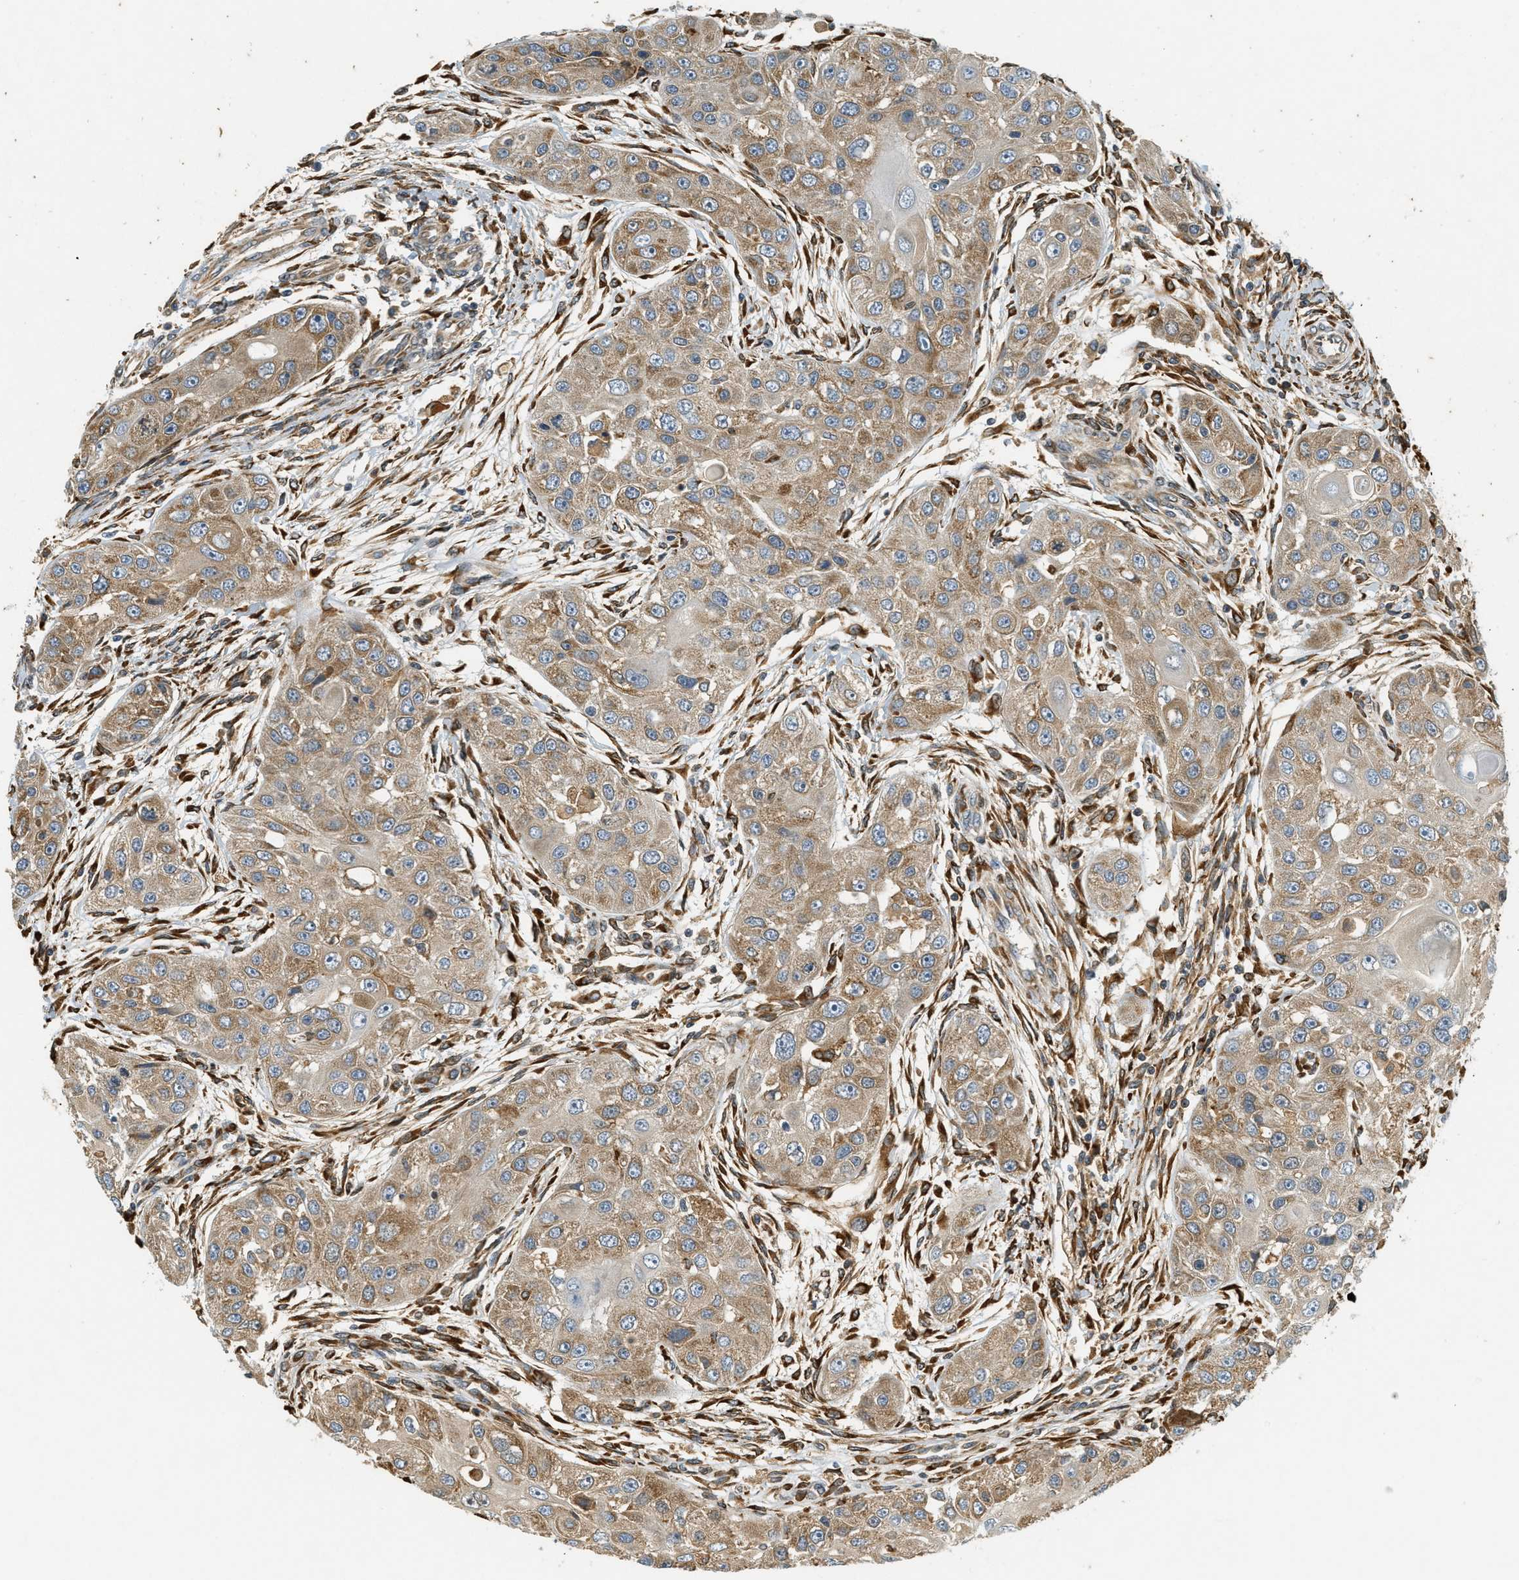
{"staining": {"intensity": "weak", "quantity": ">75%", "location": "cytoplasmic/membranous"}, "tissue": "head and neck cancer", "cell_type": "Tumor cells", "image_type": "cancer", "snomed": [{"axis": "morphology", "description": "Normal tissue, NOS"}, {"axis": "morphology", "description": "Squamous cell carcinoma, NOS"}, {"axis": "topography", "description": "Skeletal muscle"}, {"axis": "topography", "description": "Head-Neck"}], "caption": "A high-resolution photomicrograph shows immunohistochemistry staining of head and neck cancer, which exhibits weak cytoplasmic/membranous staining in about >75% of tumor cells.", "gene": "PDK1", "patient": {"sex": "male", "age": 51}}